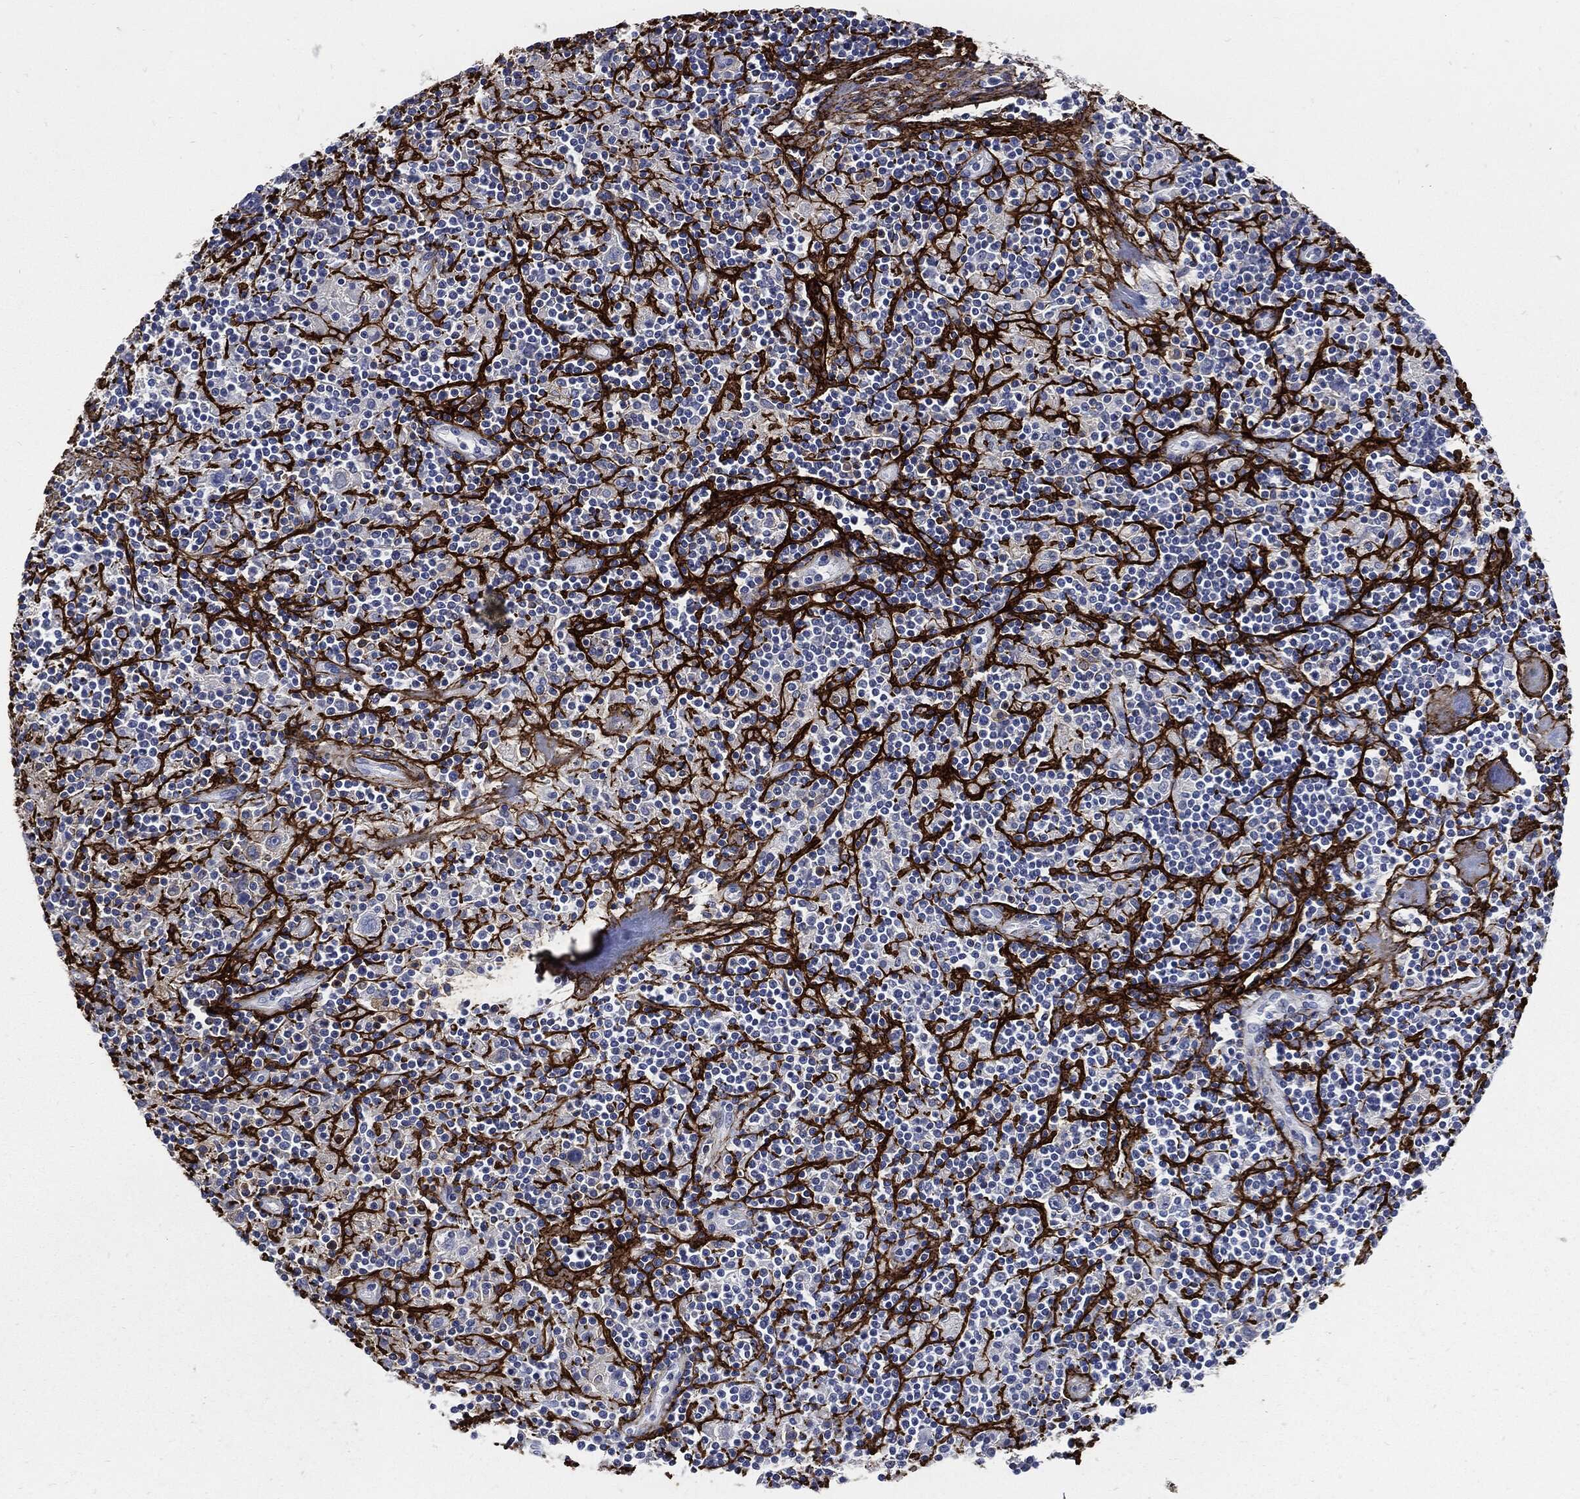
{"staining": {"intensity": "negative", "quantity": "none", "location": "none"}, "tissue": "lymphoma", "cell_type": "Tumor cells", "image_type": "cancer", "snomed": [{"axis": "morphology", "description": "Hodgkin's disease, NOS"}, {"axis": "topography", "description": "Lymph node"}], "caption": "IHC histopathology image of human Hodgkin's disease stained for a protein (brown), which displays no expression in tumor cells.", "gene": "FBN1", "patient": {"sex": "male", "age": 70}}